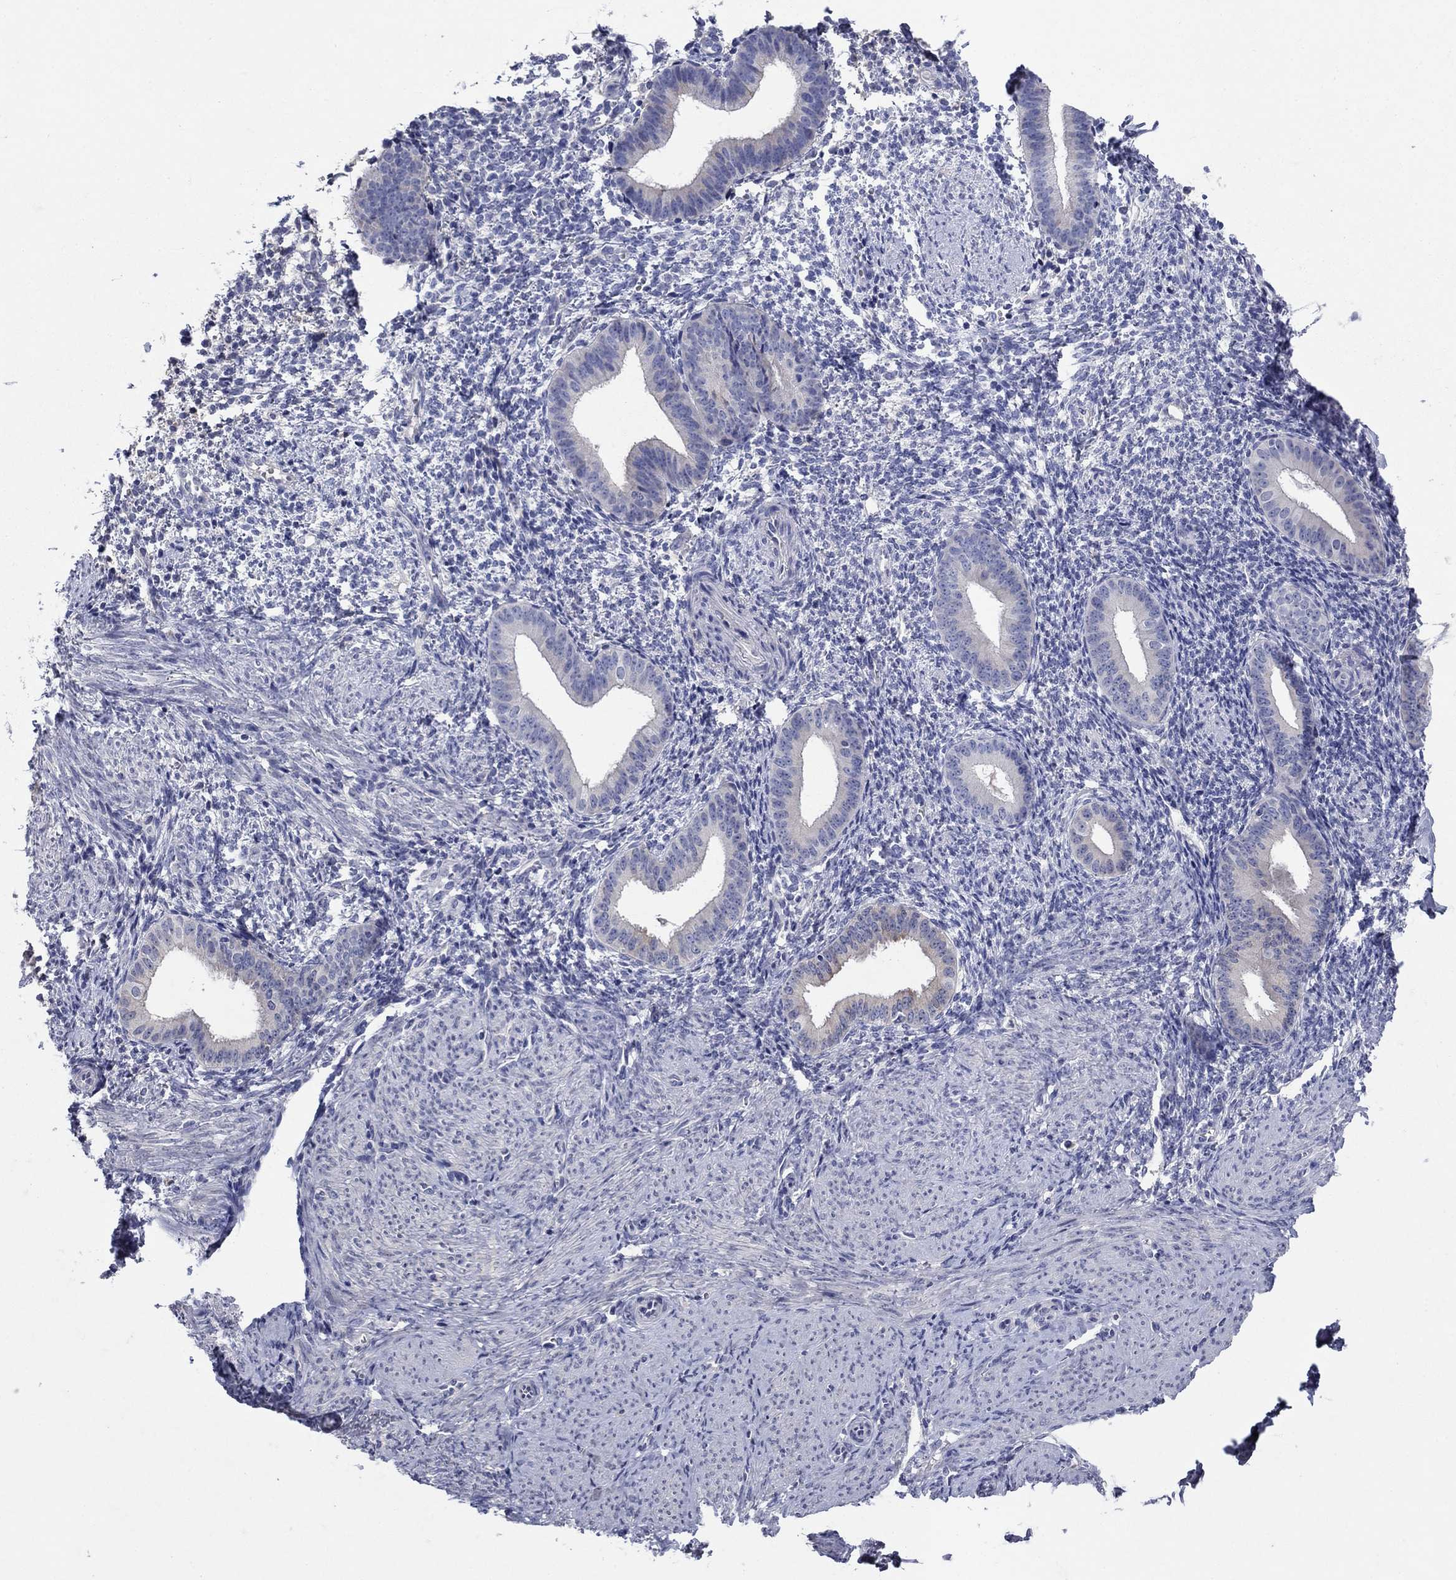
{"staining": {"intensity": "negative", "quantity": "none", "location": "none"}, "tissue": "endometrium", "cell_type": "Cells in endometrial stroma", "image_type": "normal", "snomed": [{"axis": "morphology", "description": "Normal tissue, NOS"}, {"axis": "topography", "description": "Endometrium"}], "caption": "Immunohistochemistry (IHC) histopathology image of benign endometrium: endometrium stained with DAB exhibits no significant protein positivity in cells in endometrial stroma. (IHC, brightfield microscopy, high magnification).", "gene": "SULT2B1", "patient": {"sex": "female", "age": 47}}